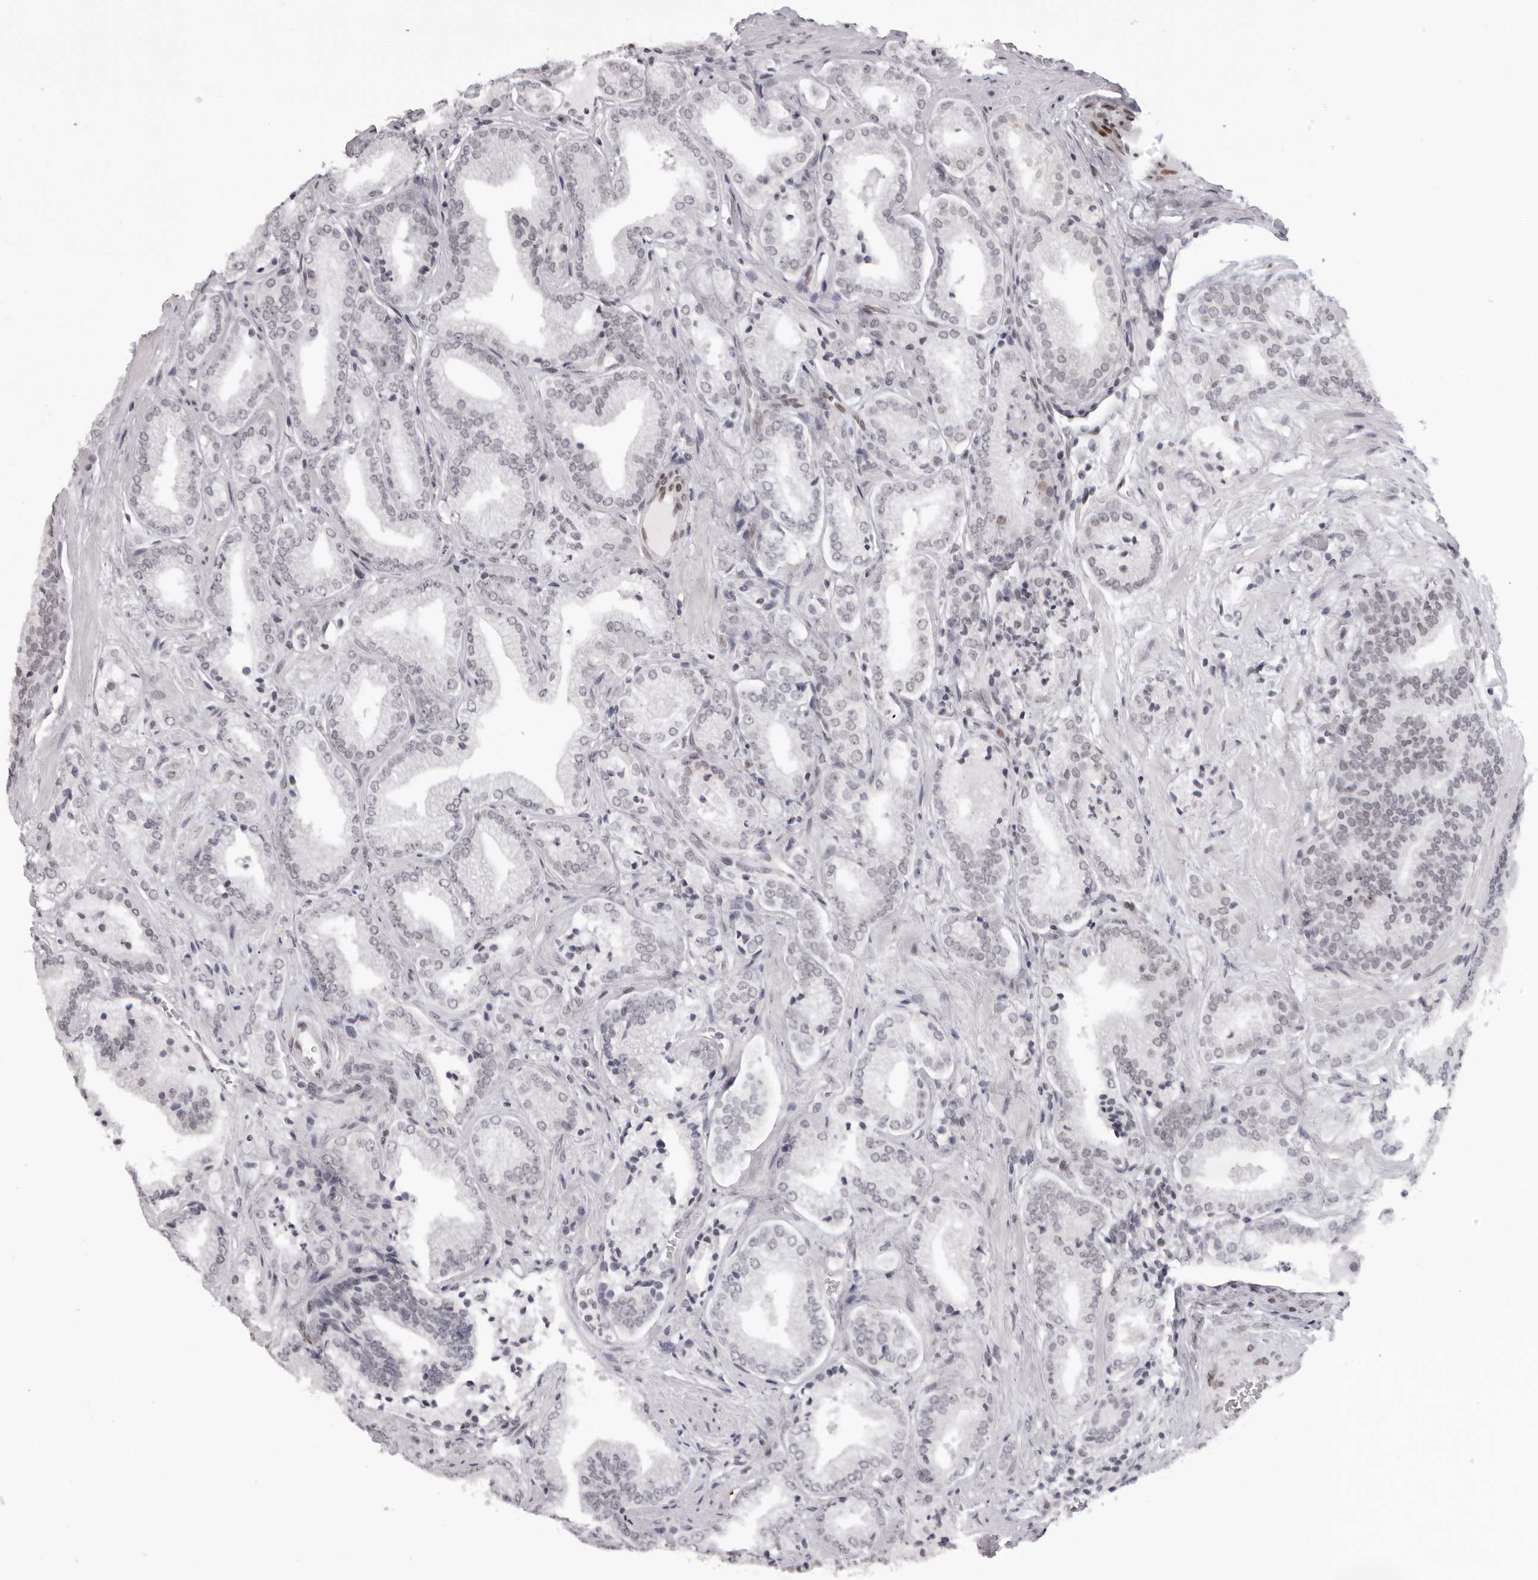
{"staining": {"intensity": "negative", "quantity": "none", "location": "none"}, "tissue": "prostate cancer", "cell_type": "Tumor cells", "image_type": "cancer", "snomed": [{"axis": "morphology", "description": "Adenocarcinoma, Low grade"}, {"axis": "topography", "description": "Prostate"}], "caption": "This is an immunohistochemistry (IHC) micrograph of human prostate cancer (low-grade adenocarcinoma). There is no positivity in tumor cells.", "gene": "MAFK", "patient": {"sex": "male", "age": 62}}